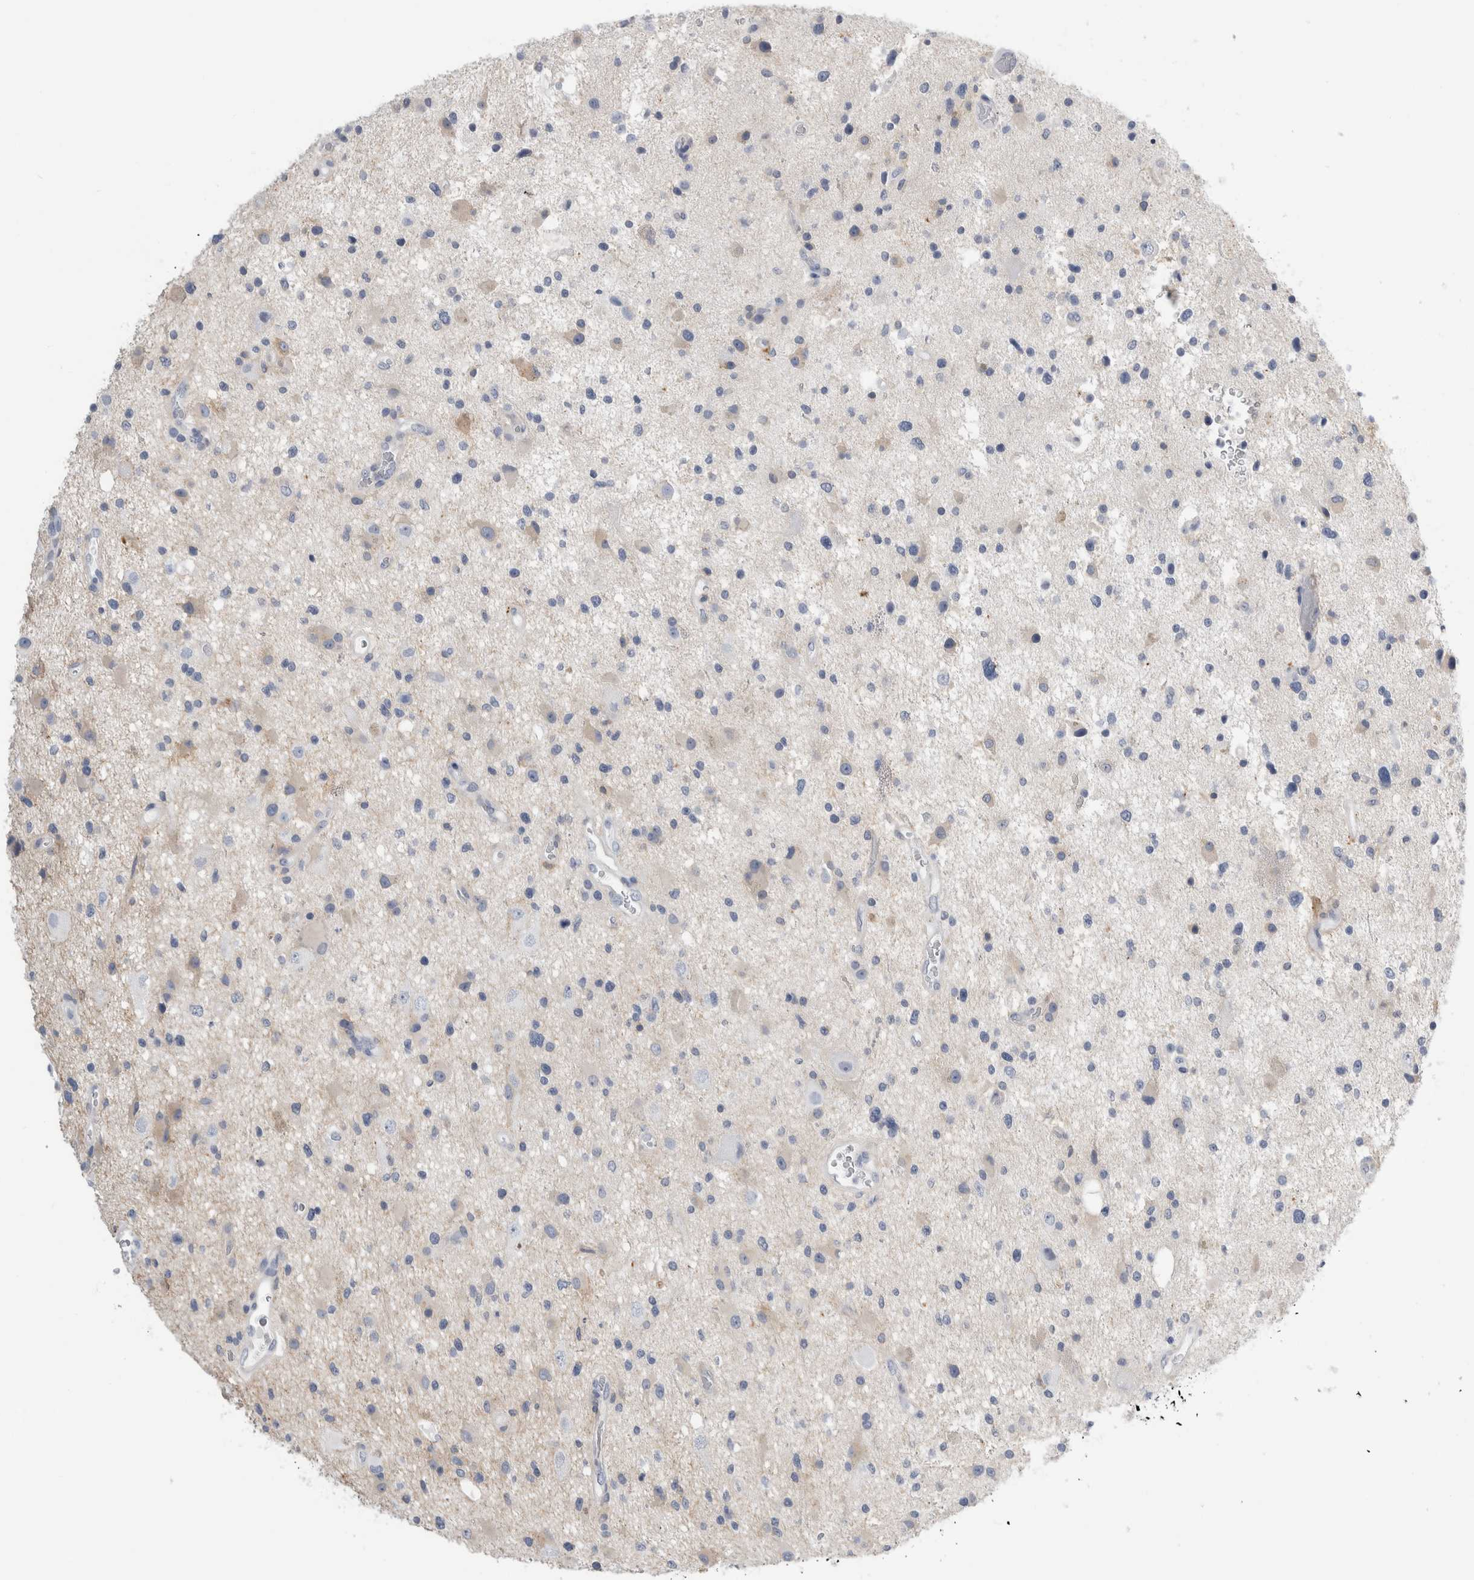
{"staining": {"intensity": "negative", "quantity": "none", "location": "none"}, "tissue": "glioma", "cell_type": "Tumor cells", "image_type": "cancer", "snomed": [{"axis": "morphology", "description": "Glioma, malignant, High grade"}, {"axis": "topography", "description": "Brain"}], "caption": "This is an immunohistochemistry (IHC) image of human malignant glioma (high-grade). There is no positivity in tumor cells.", "gene": "ANKFY1", "patient": {"sex": "male", "age": 33}}